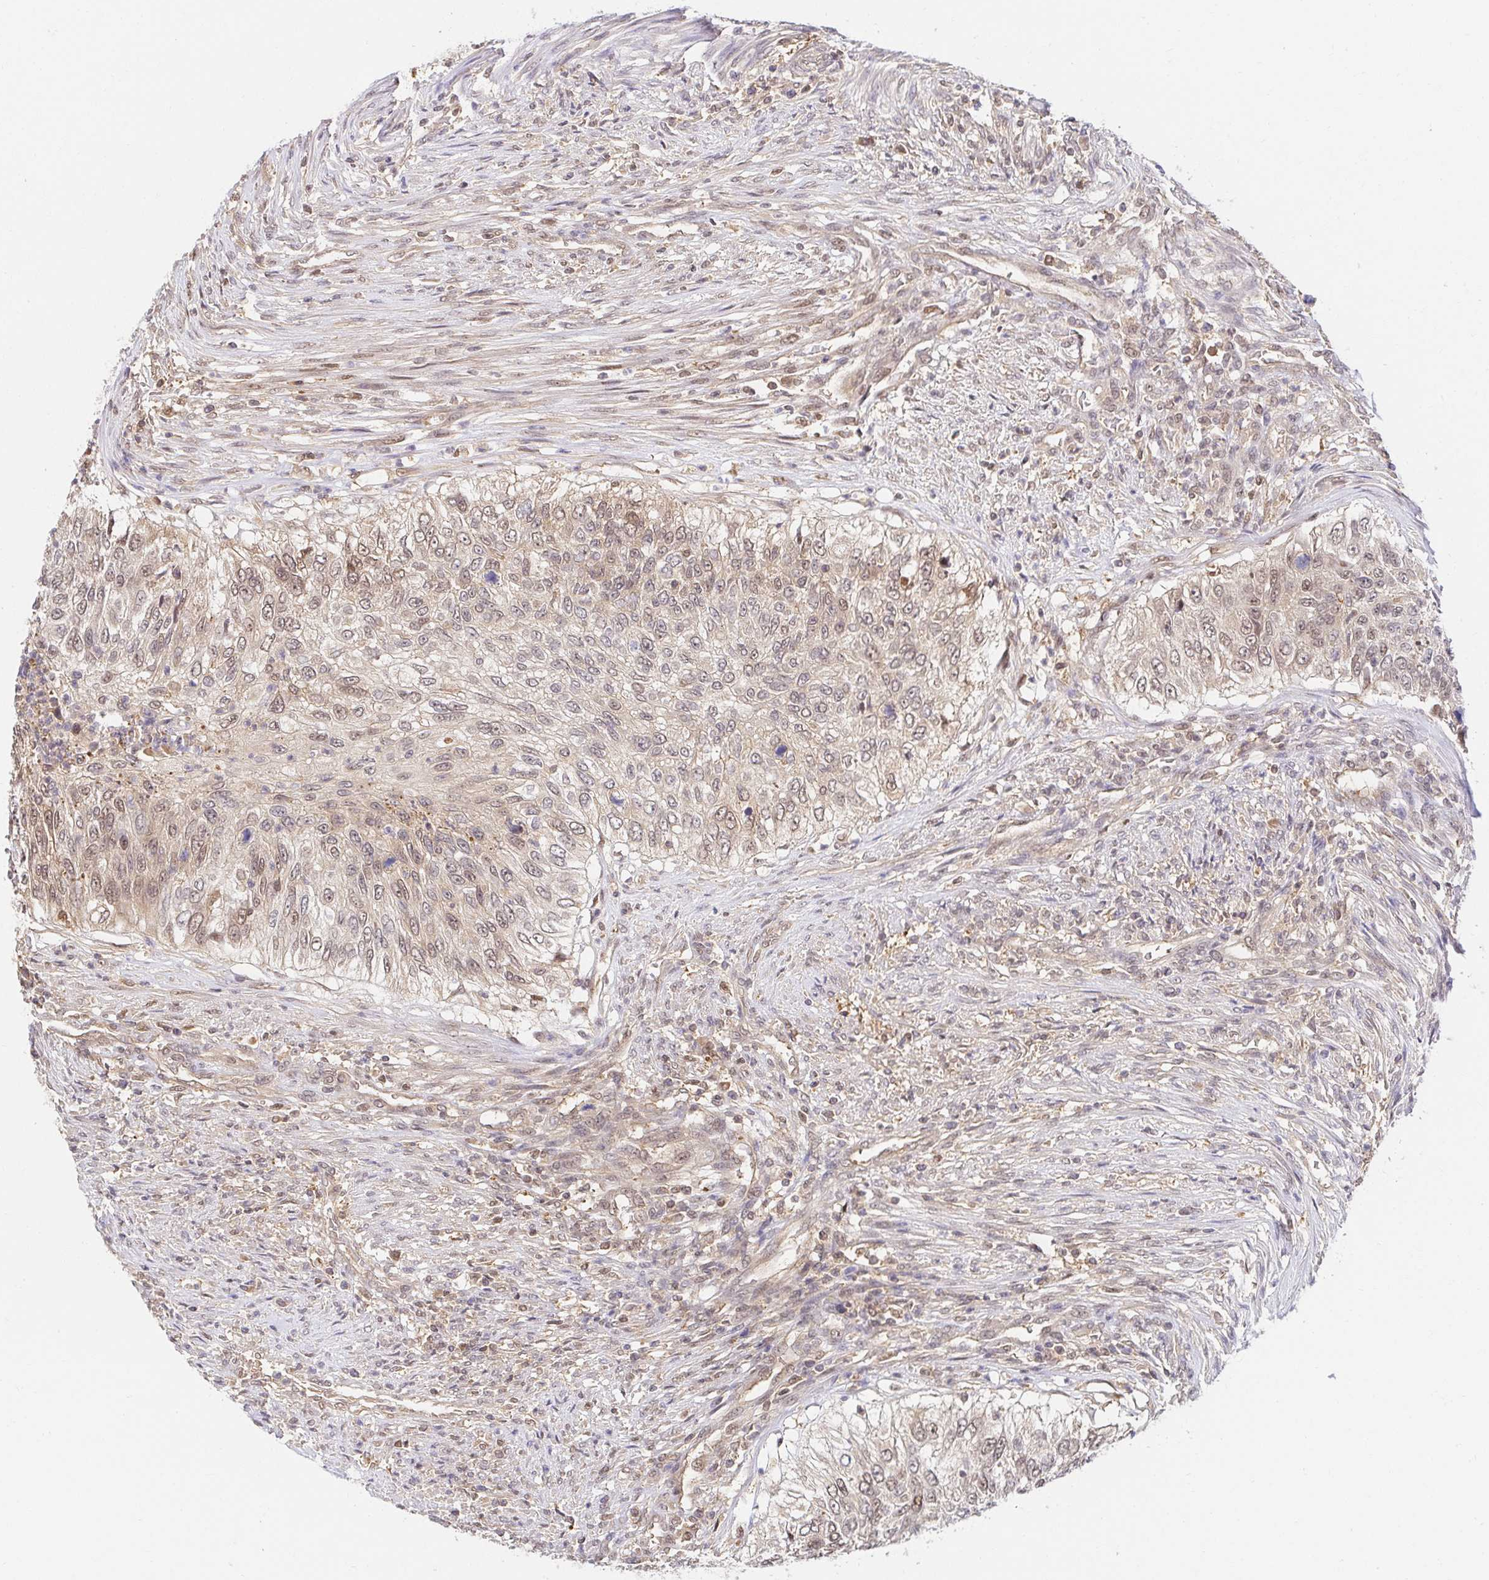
{"staining": {"intensity": "moderate", "quantity": "25%-75%", "location": "nuclear"}, "tissue": "urothelial cancer", "cell_type": "Tumor cells", "image_type": "cancer", "snomed": [{"axis": "morphology", "description": "Urothelial carcinoma, High grade"}, {"axis": "topography", "description": "Urinary bladder"}], "caption": "This is a histology image of immunohistochemistry staining of urothelial cancer, which shows moderate expression in the nuclear of tumor cells.", "gene": "PSMA4", "patient": {"sex": "female", "age": 60}}